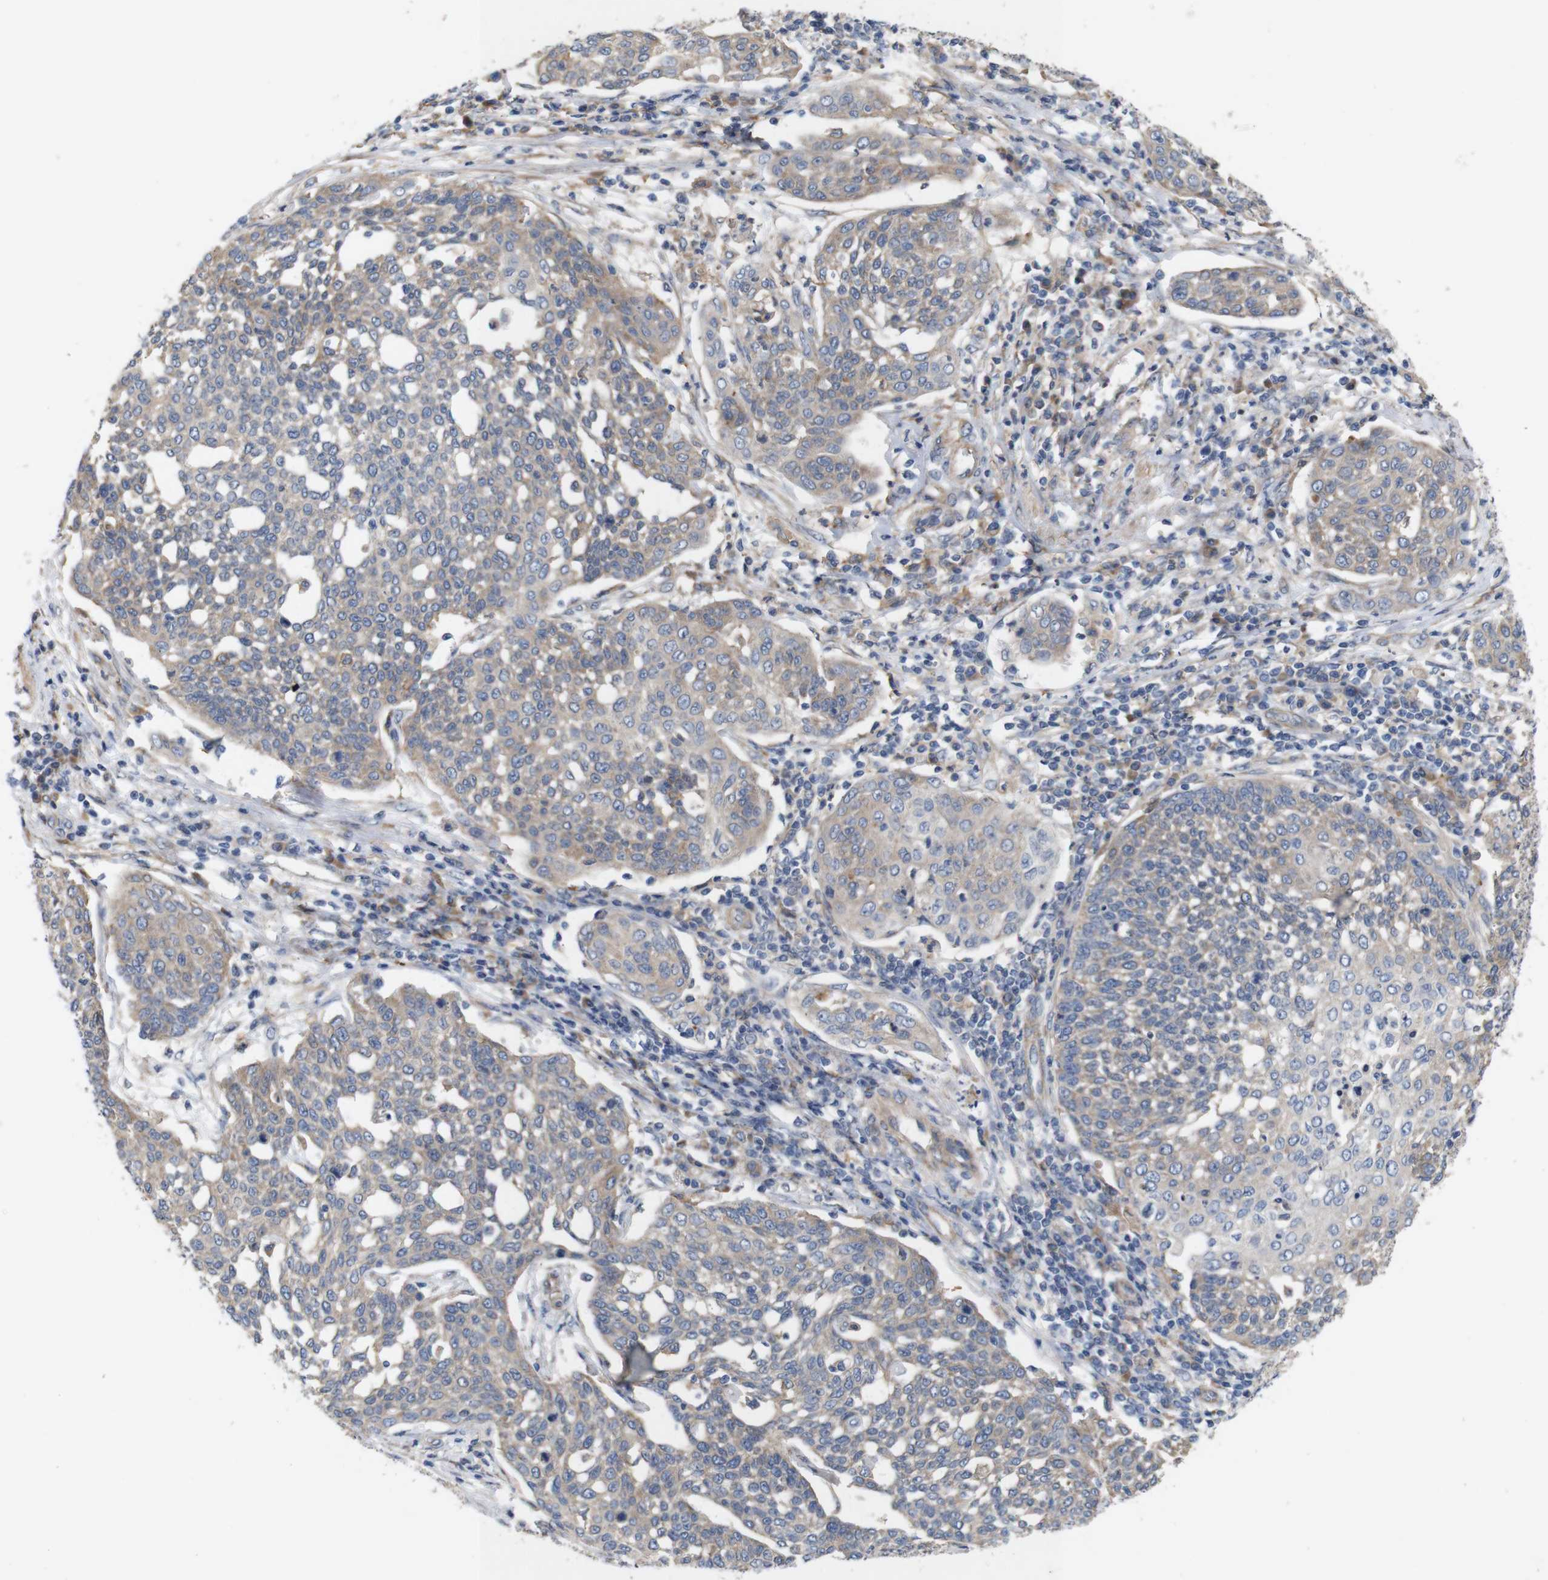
{"staining": {"intensity": "moderate", "quantity": ">75%", "location": "cytoplasmic/membranous"}, "tissue": "cervical cancer", "cell_type": "Tumor cells", "image_type": "cancer", "snomed": [{"axis": "morphology", "description": "Squamous cell carcinoma, NOS"}, {"axis": "topography", "description": "Cervix"}], "caption": "The immunohistochemical stain highlights moderate cytoplasmic/membranous positivity in tumor cells of squamous cell carcinoma (cervical) tissue.", "gene": "SIGLEC8", "patient": {"sex": "female", "age": 34}}